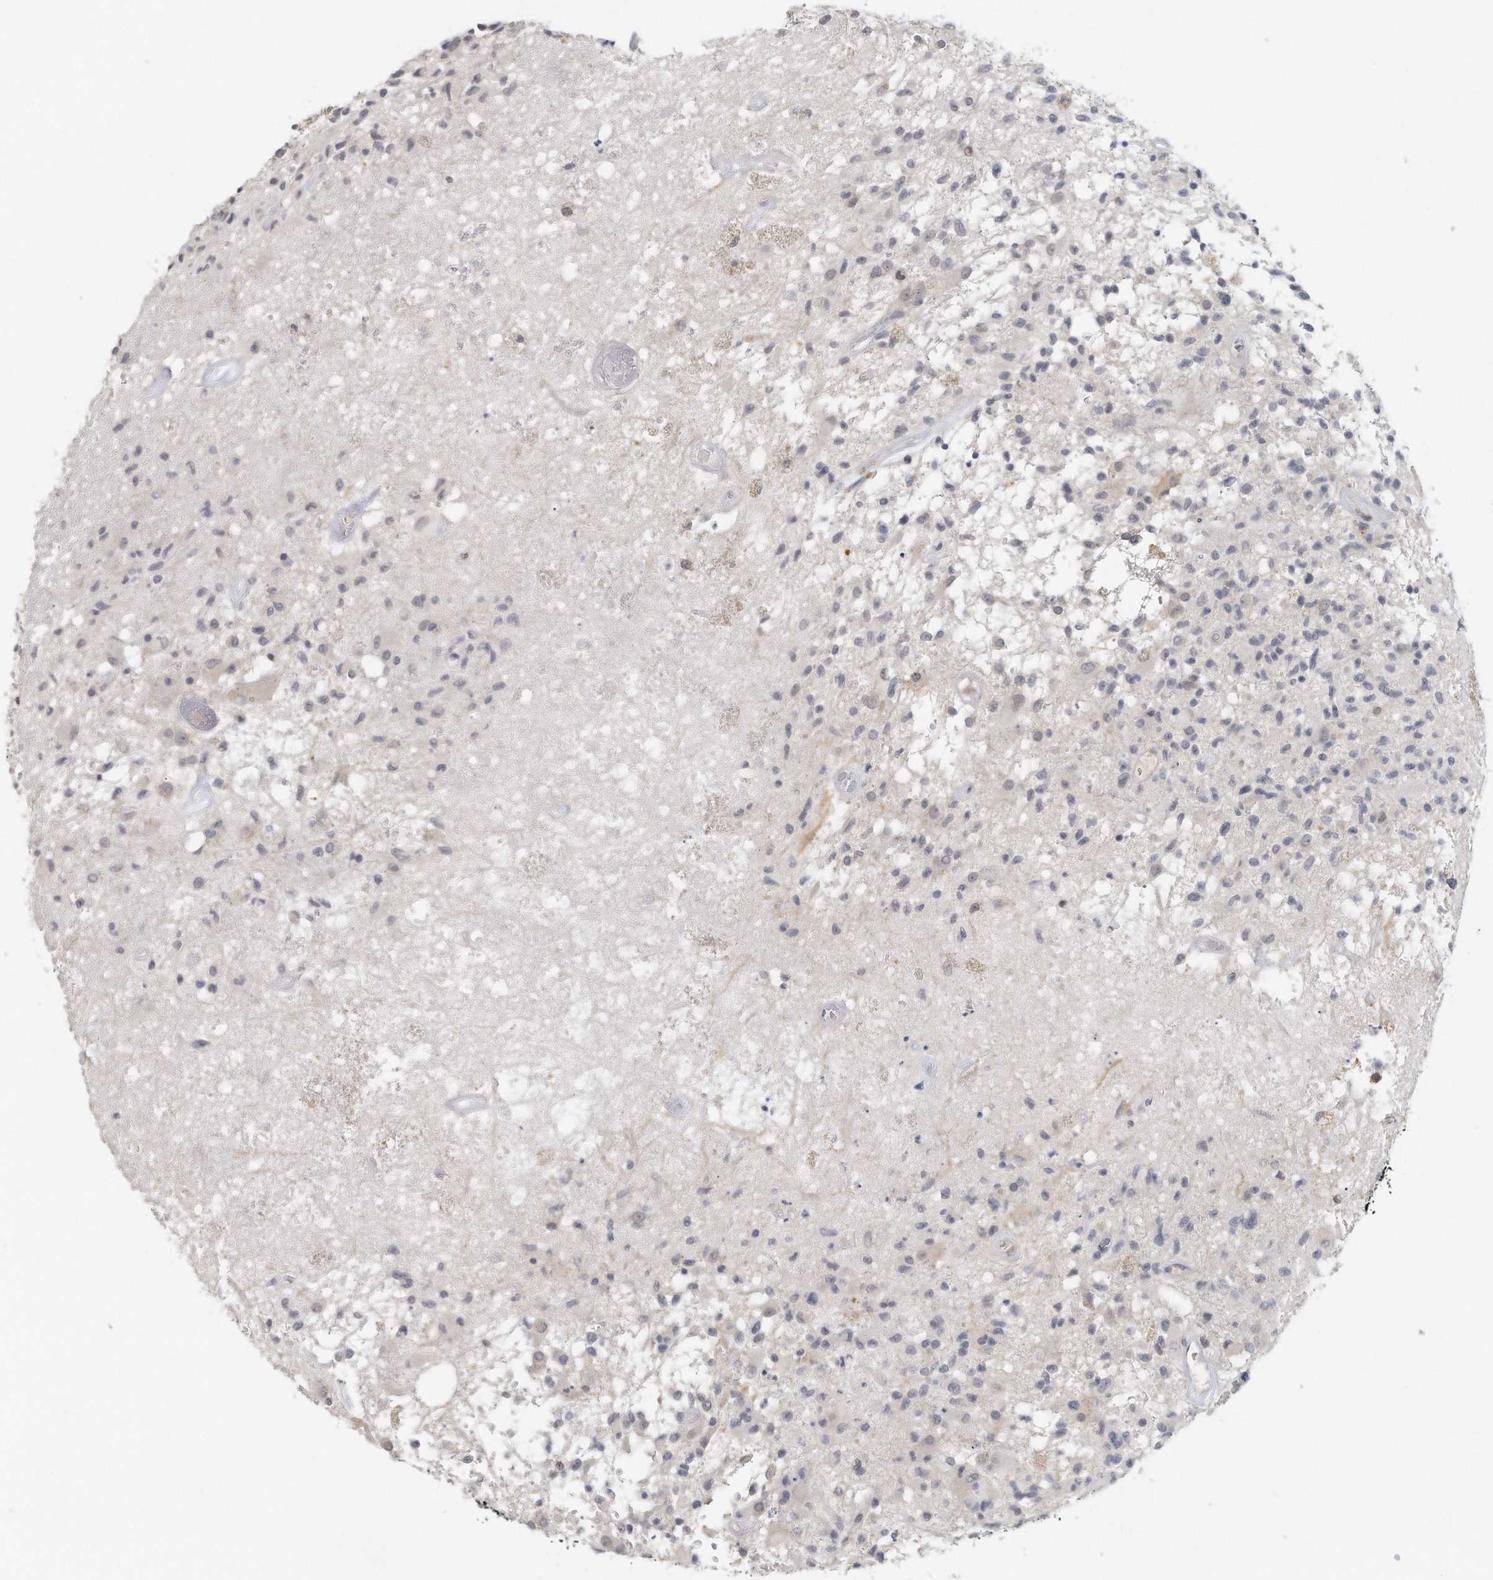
{"staining": {"intensity": "negative", "quantity": "none", "location": "none"}, "tissue": "glioma", "cell_type": "Tumor cells", "image_type": "cancer", "snomed": [{"axis": "morphology", "description": "Glioma, malignant, High grade"}, {"axis": "morphology", "description": "Glioblastoma, NOS"}, {"axis": "topography", "description": "Brain"}], "caption": "Malignant glioma (high-grade) stained for a protein using IHC reveals no positivity tumor cells.", "gene": "DDX43", "patient": {"sex": "male", "age": 60}}